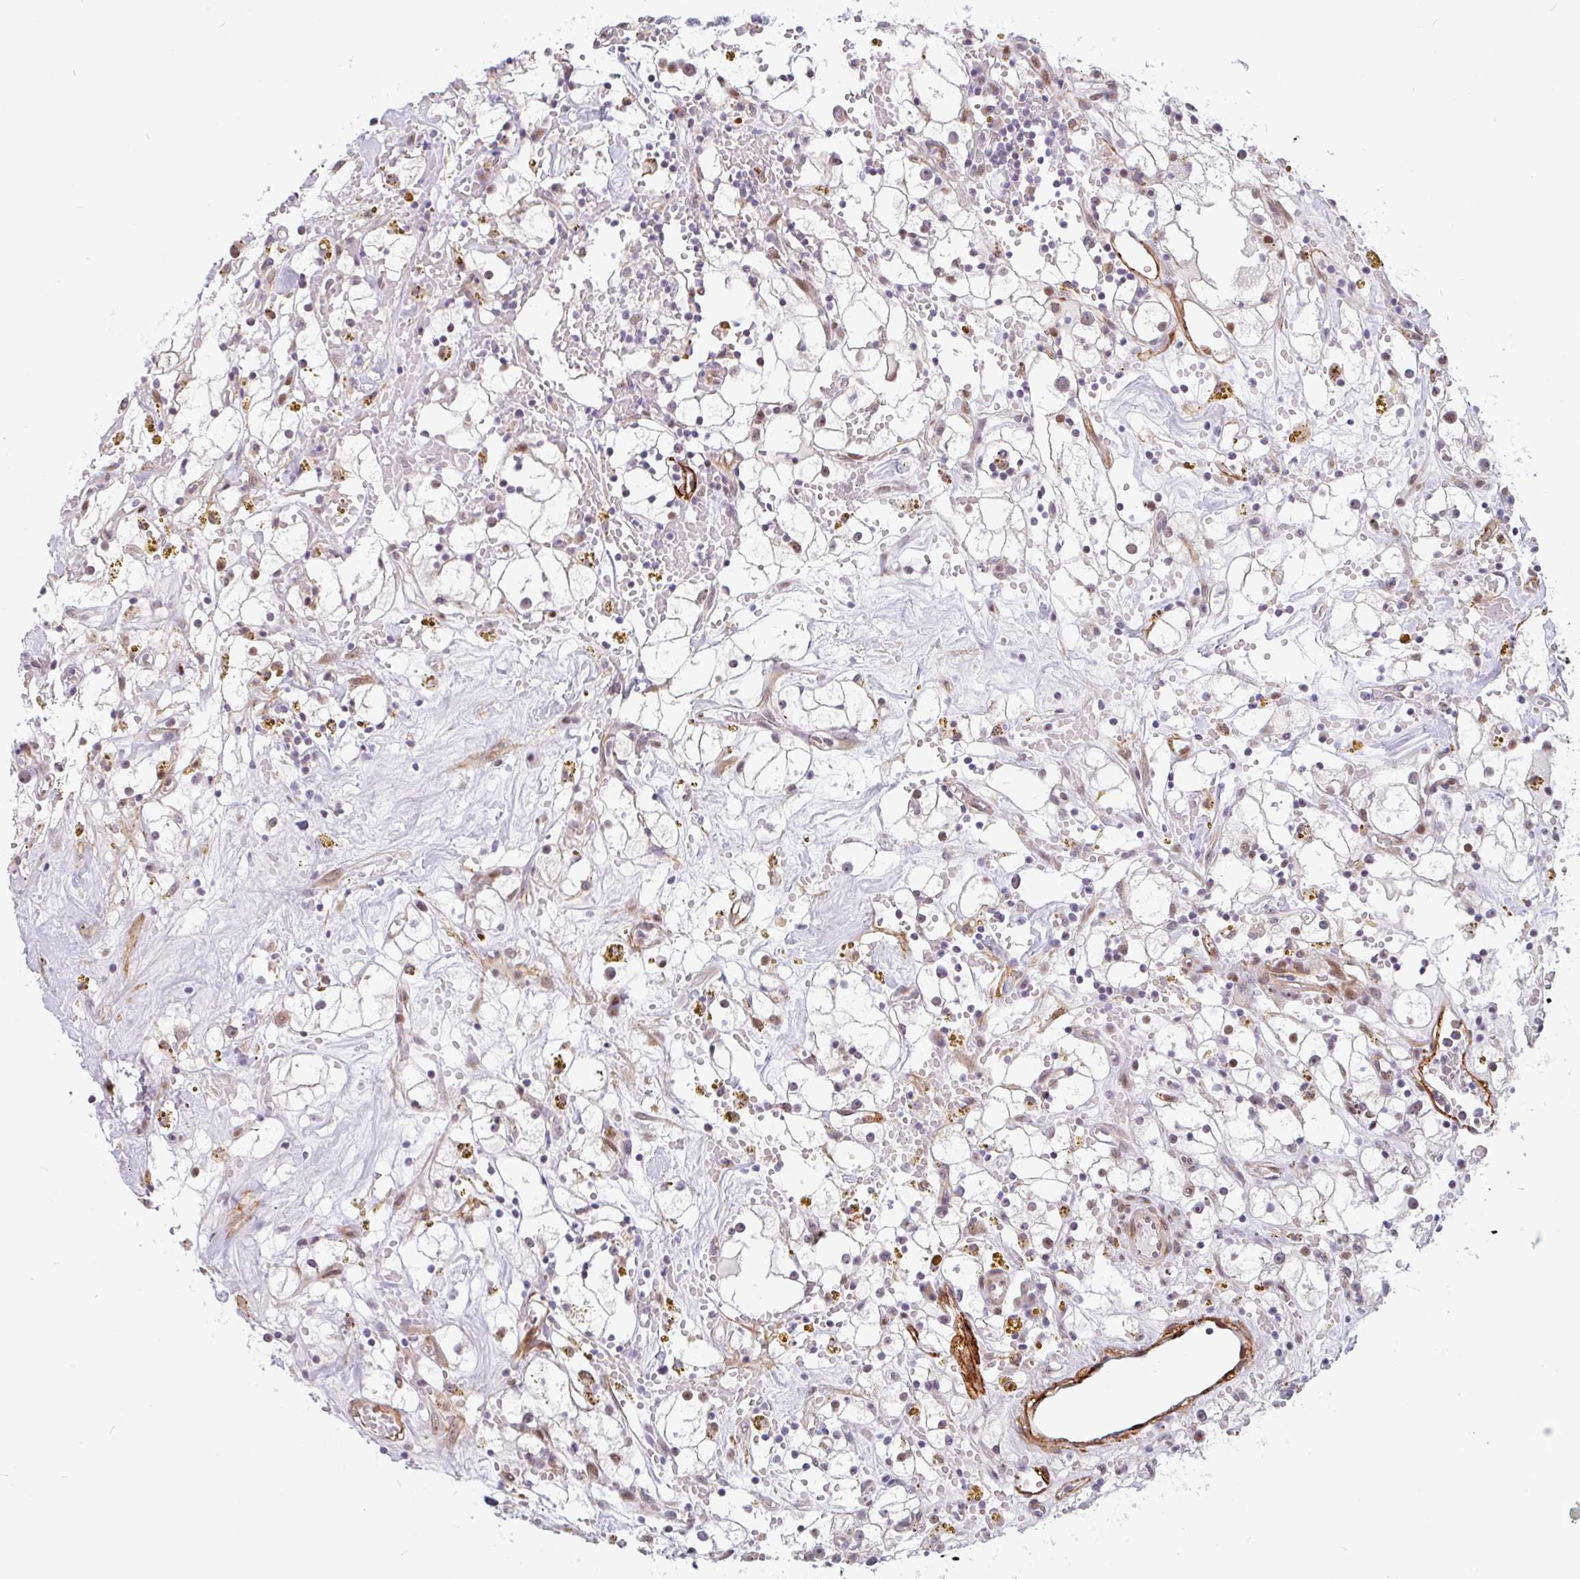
{"staining": {"intensity": "negative", "quantity": "none", "location": "none"}, "tissue": "renal cancer", "cell_type": "Tumor cells", "image_type": "cancer", "snomed": [{"axis": "morphology", "description": "Adenocarcinoma, NOS"}, {"axis": "topography", "description": "Kidney"}], "caption": "High power microscopy image of an immunohistochemistry photomicrograph of renal cancer (adenocarcinoma), revealing no significant expression in tumor cells. Brightfield microscopy of IHC stained with DAB (3,3'-diaminobenzidine) (brown) and hematoxylin (blue), captured at high magnification.", "gene": "TMEM119", "patient": {"sex": "male", "age": 56}}